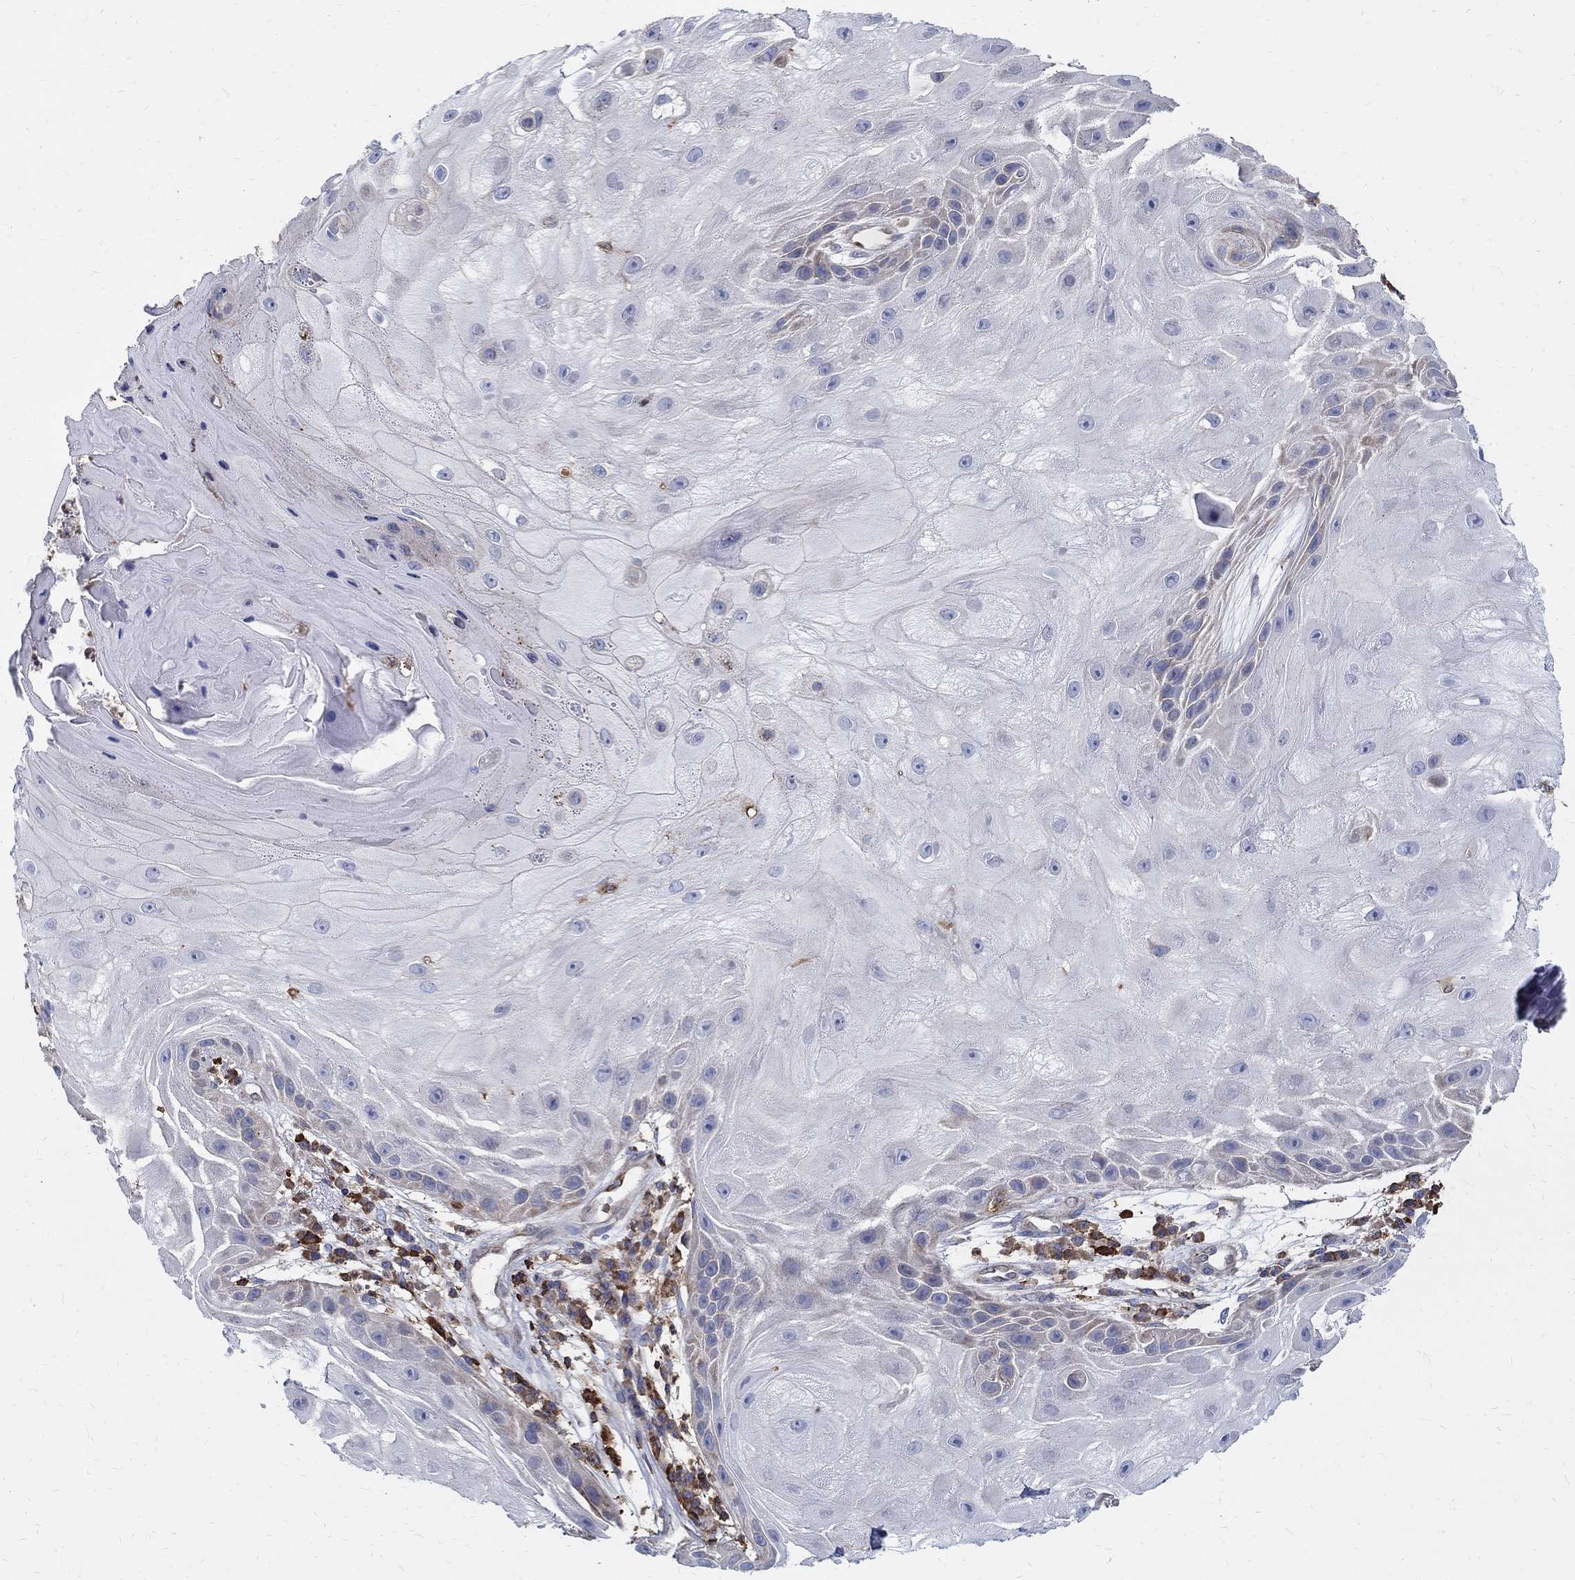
{"staining": {"intensity": "weak", "quantity": "<25%", "location": "cytoplasmic/membranous"}, "tissue": "skin cancer", "cell_type": "Tumor cells", "image_type": "cancer", "snomed": [{"axis": "morphology", "description": "Normal tissue, NOS"}, {"axis": "morphology", "description": "Squamous cell carcinoma, NOS"}, {"axis": "topography", "description": "Skin"}], "caption": "Tumor cells show no significant protein positivity in skin squamous cell carcinoma.", "gene": "AGAP2", "patient": {"sex": "male", "age": 79}}